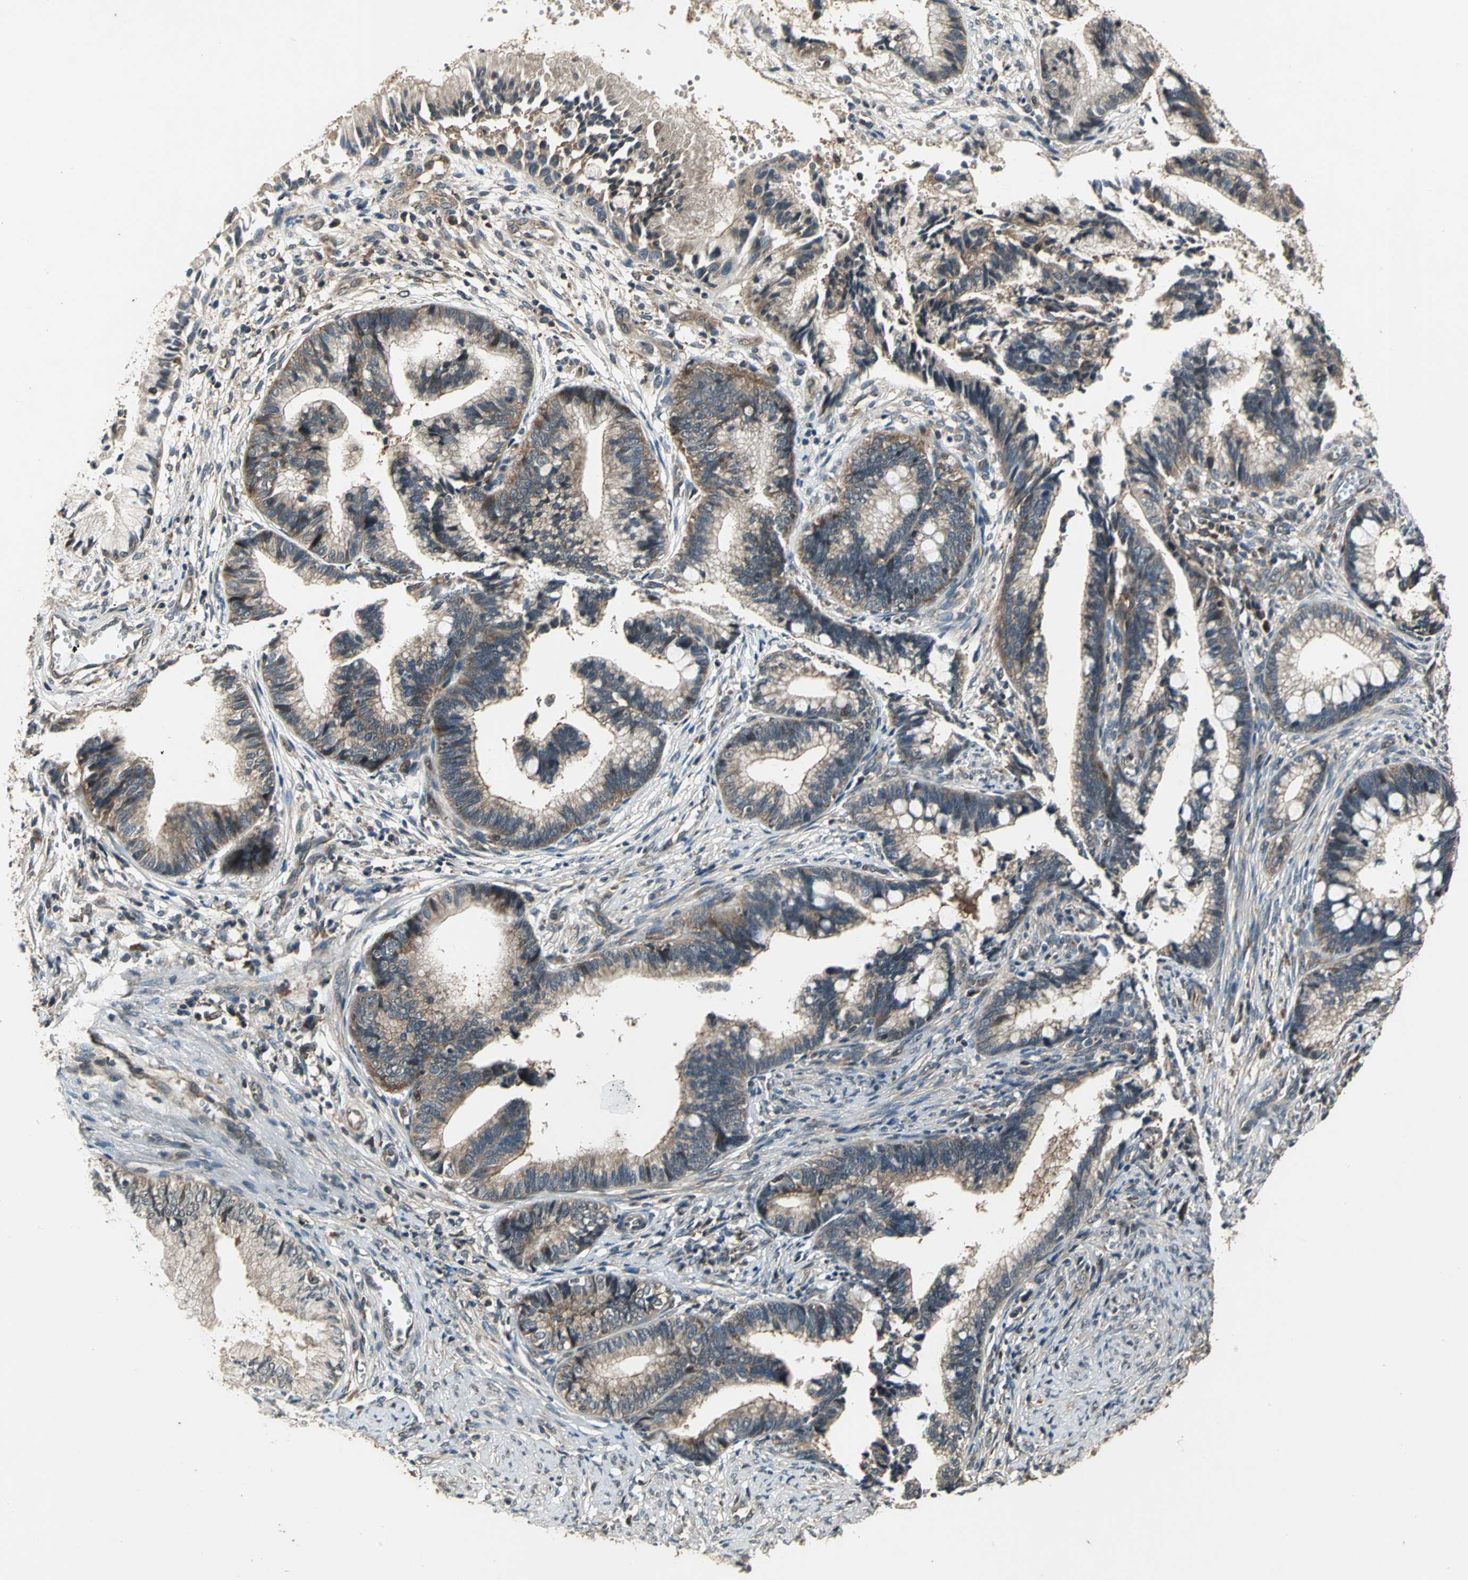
{"staining": {"intensity": "weak", "quantity": ">75%", "location": "cytoplasmic/membranous"}, "tissue": "cervical cancer", "cell_type": "Tumor cells", "image_type": "cancer", "snomed": [{"axis": "morphology", "description": "Adenocarcinoma, NOS"}, {"axis": "topography", "description": "Cervix"}], "caption": "About >75% of tumor cells in human cervical adenocarcinoma exhibit weak cytoplasmic/membranous protein positivity as visualized by brown immunohistochemical staining.", "gene": "EIF2B2", "patient": {"sex": "female", "age": 36}}